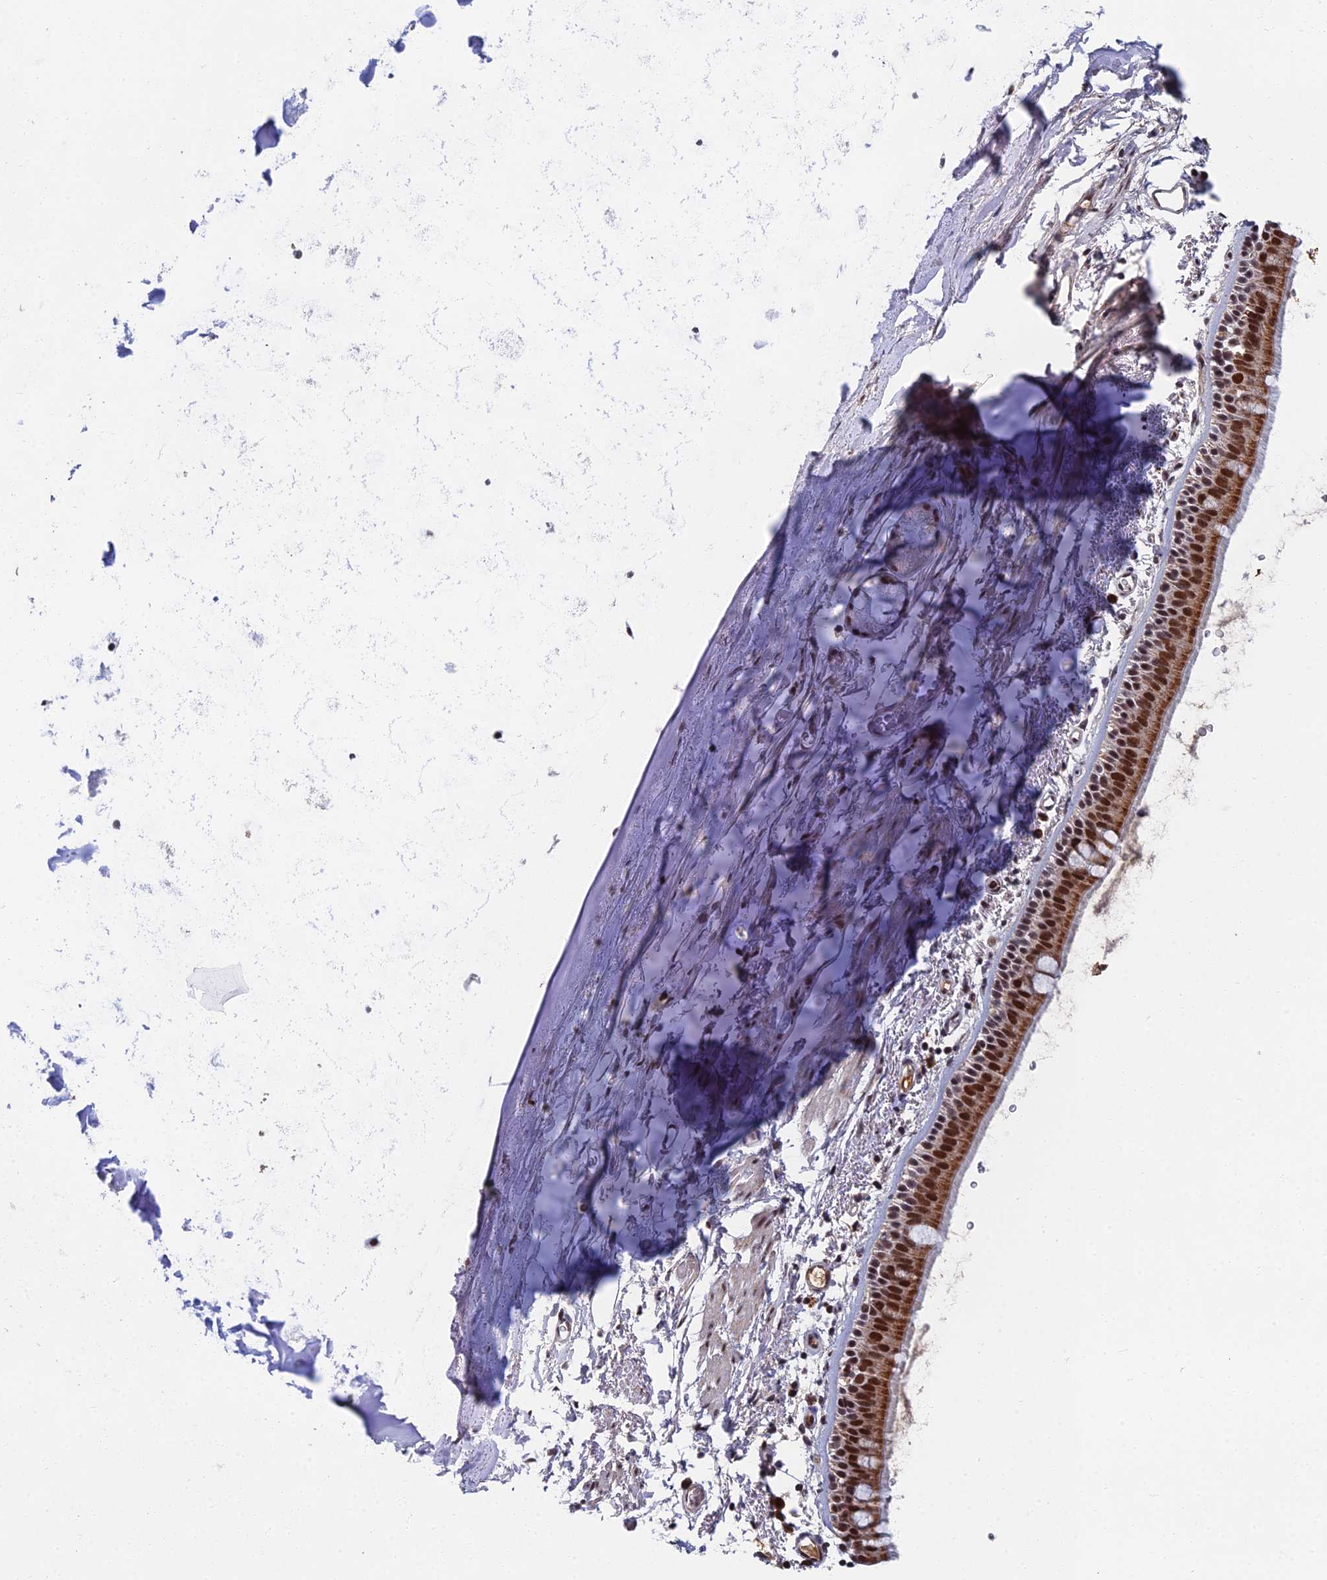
{"staining": {"intensity": "moderate", "quantity": ">75%", "location": "cytoplasmic/membranous,nuclear"}, "tissue": "bronchus", "cell_type": "Respiratory epithelial cells", "image_type": "normal", "snomed": [{"axis": "morphology", "description": "Normal tissue, NOS"}, {"axis": "topography", "description": "Lymph node"}, {"axis": "topography", "description": "Bronchus"}], "caption": "IHC staining of benign bronchus, which demonstrates medium levels of moderate cytoplasmic/membranous,nuclear staining in about >75% of respiratory epithelial cells indicating moderate cytoplasmic/membranous,nuclear protein expression. The staining was performed using DAB (brown) for protein detection and nuclei were counterstained in hematoxylin (blue).", "gene": "TAF13", "patient": {"sex": "female", "age": 70}}